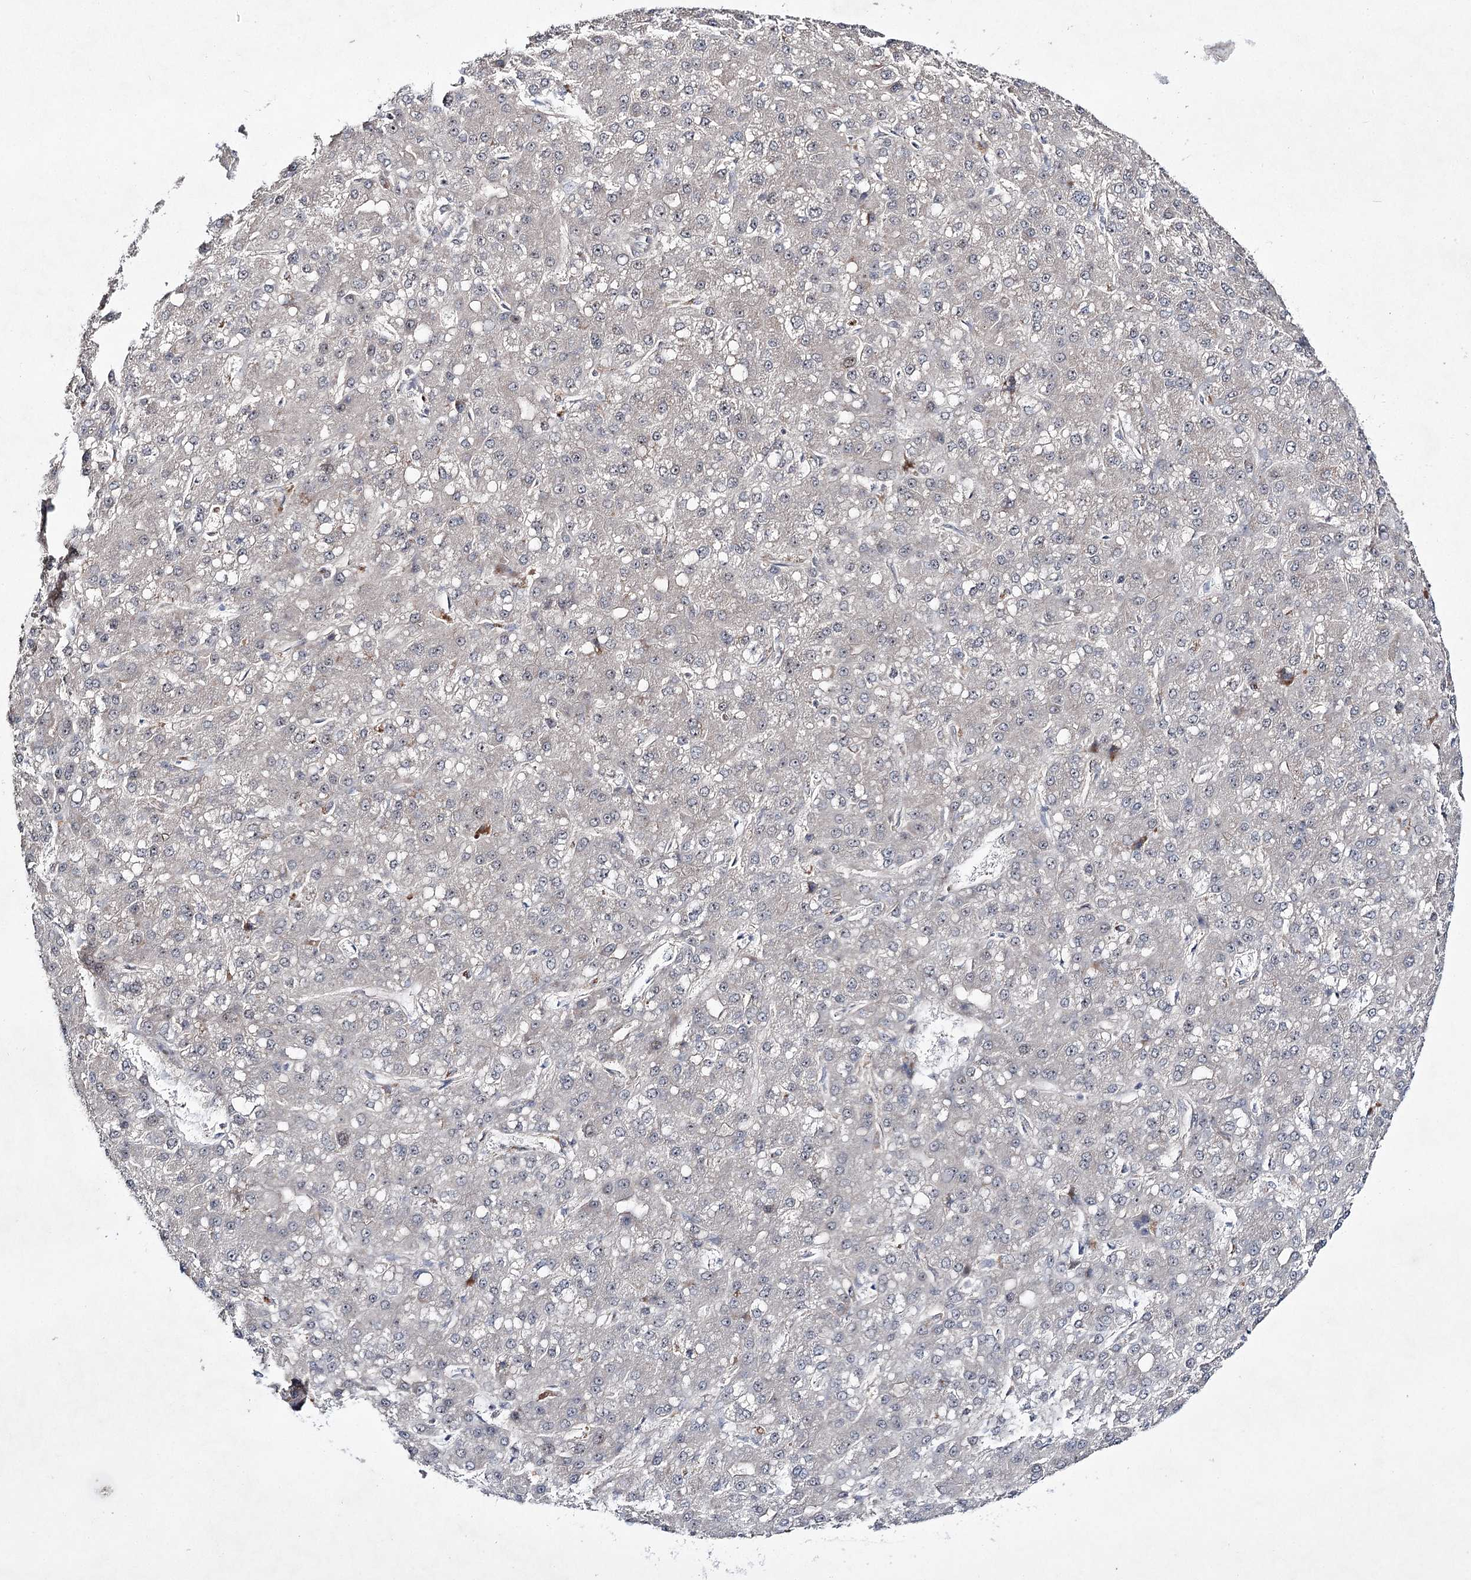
{"staining": {"intensity": "negative", "quantity": "none", "location": "none"}, "tissue": "liver cancer", "cell_type": "Tumor cells", "image_type": "cancer", "snomed": [{"axis": "morphology", "description": "Carcinoma, Hepatocellular, NOS"}, {"axis": "topography", "description": "Liver"}], "caption": "IHC micrograph of human hepatocellular carcinoma (liver) stained for a protein (brown), which demonstrates no expression in tumor cells.", "gene": "HOXC11", "patient": {"sex": "male", "age": 67}}